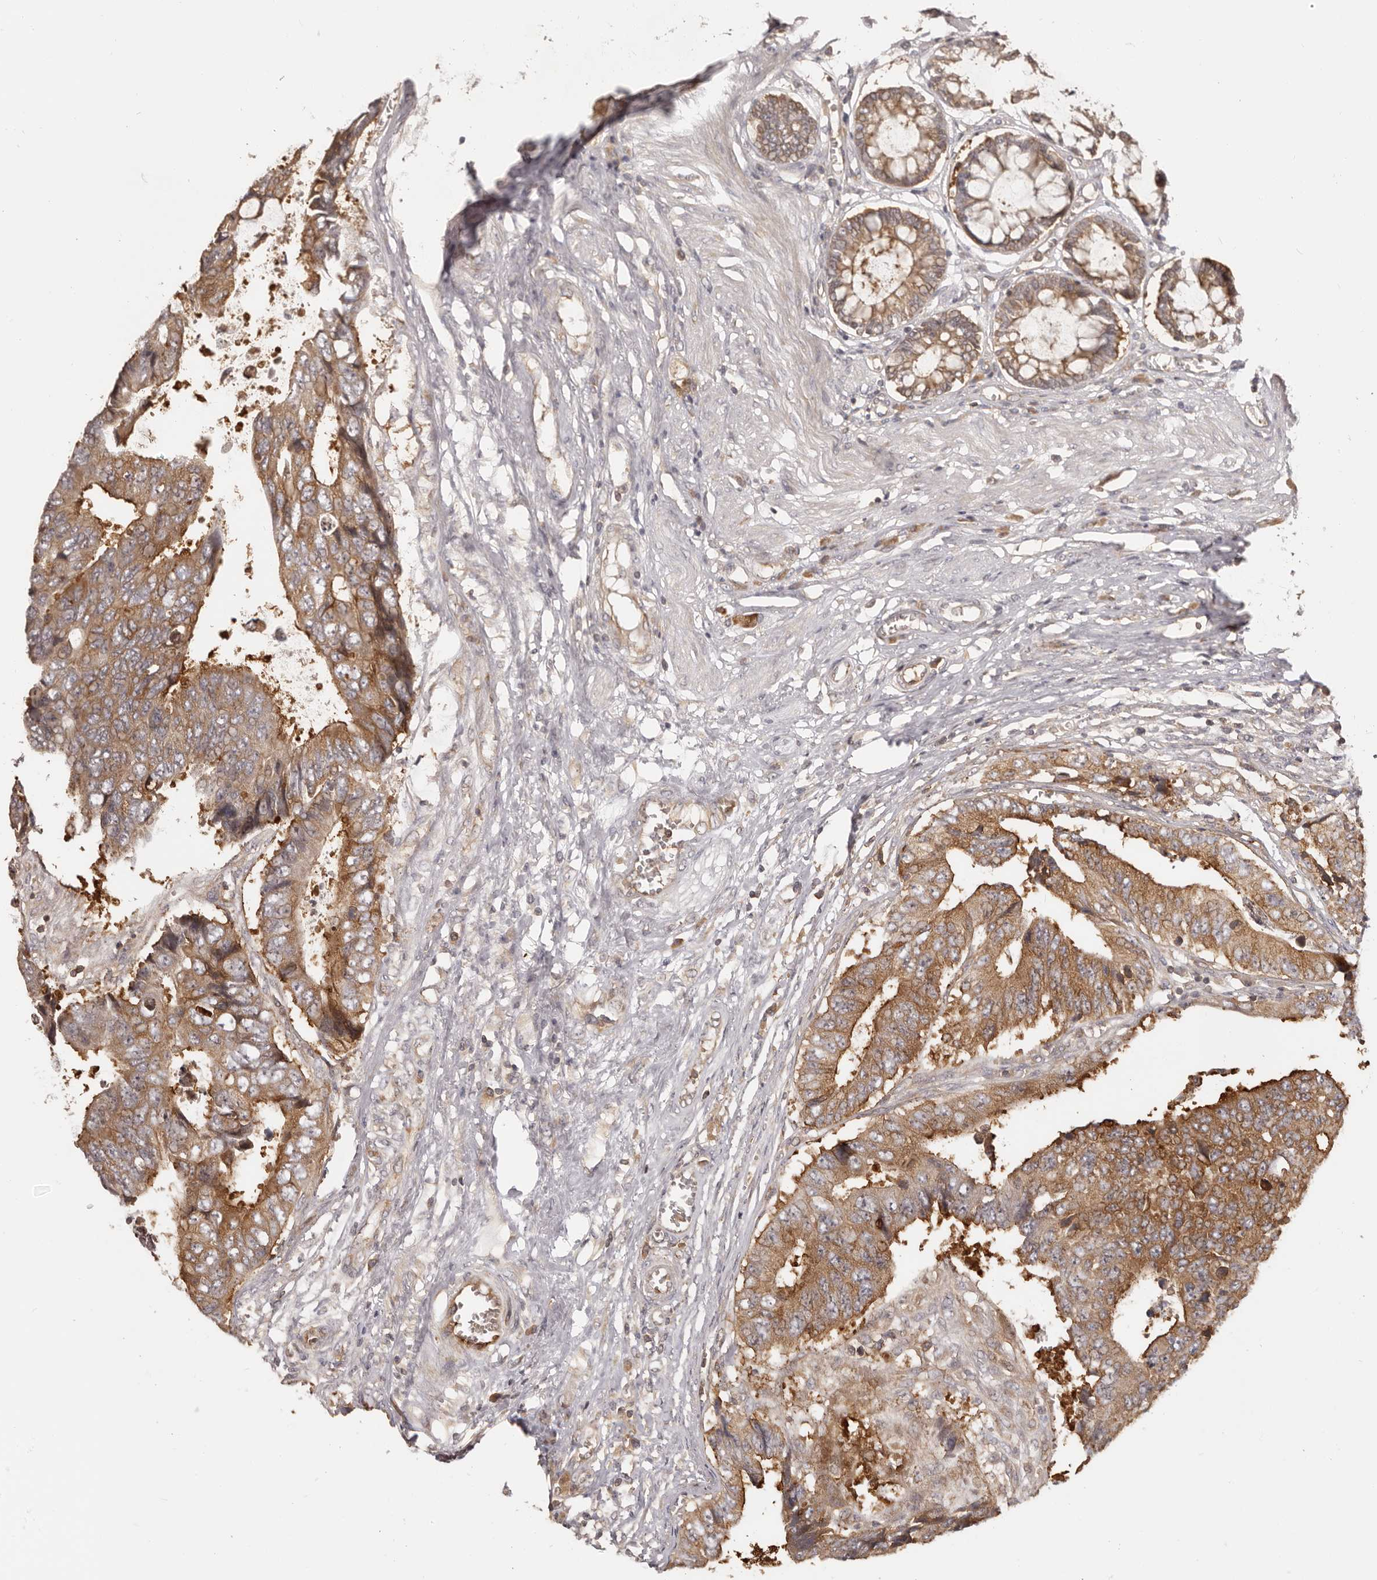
{"staining": {"intensity": "moderate", "quantity": ">75%", "location": "cytoplasmic/membranous"}, "tissue": "colorectal cancer", "cell_type": "Tumor cells", "image_type": "cancer", "snomed": [{"axis": "morphology", "description": "Adenocarcinoma, NOS"}, {"axis": "topography", "description": "Rectum"}], "caption": "Immunohistochemistry staining of adenocarcinoma (colorectal), which reveals medium levels of moderate cytoplasmic/membranous staining in about >75% of tumor cells indicating moderate cytoplasmic/membranous protein positivity. The staining was performed using DAB (brown) for protein detection and nuclei were counterstained in hematoxylin (blue).", "gene": "EEF1E1", "patient": {"sex": "male", "age": 84}}